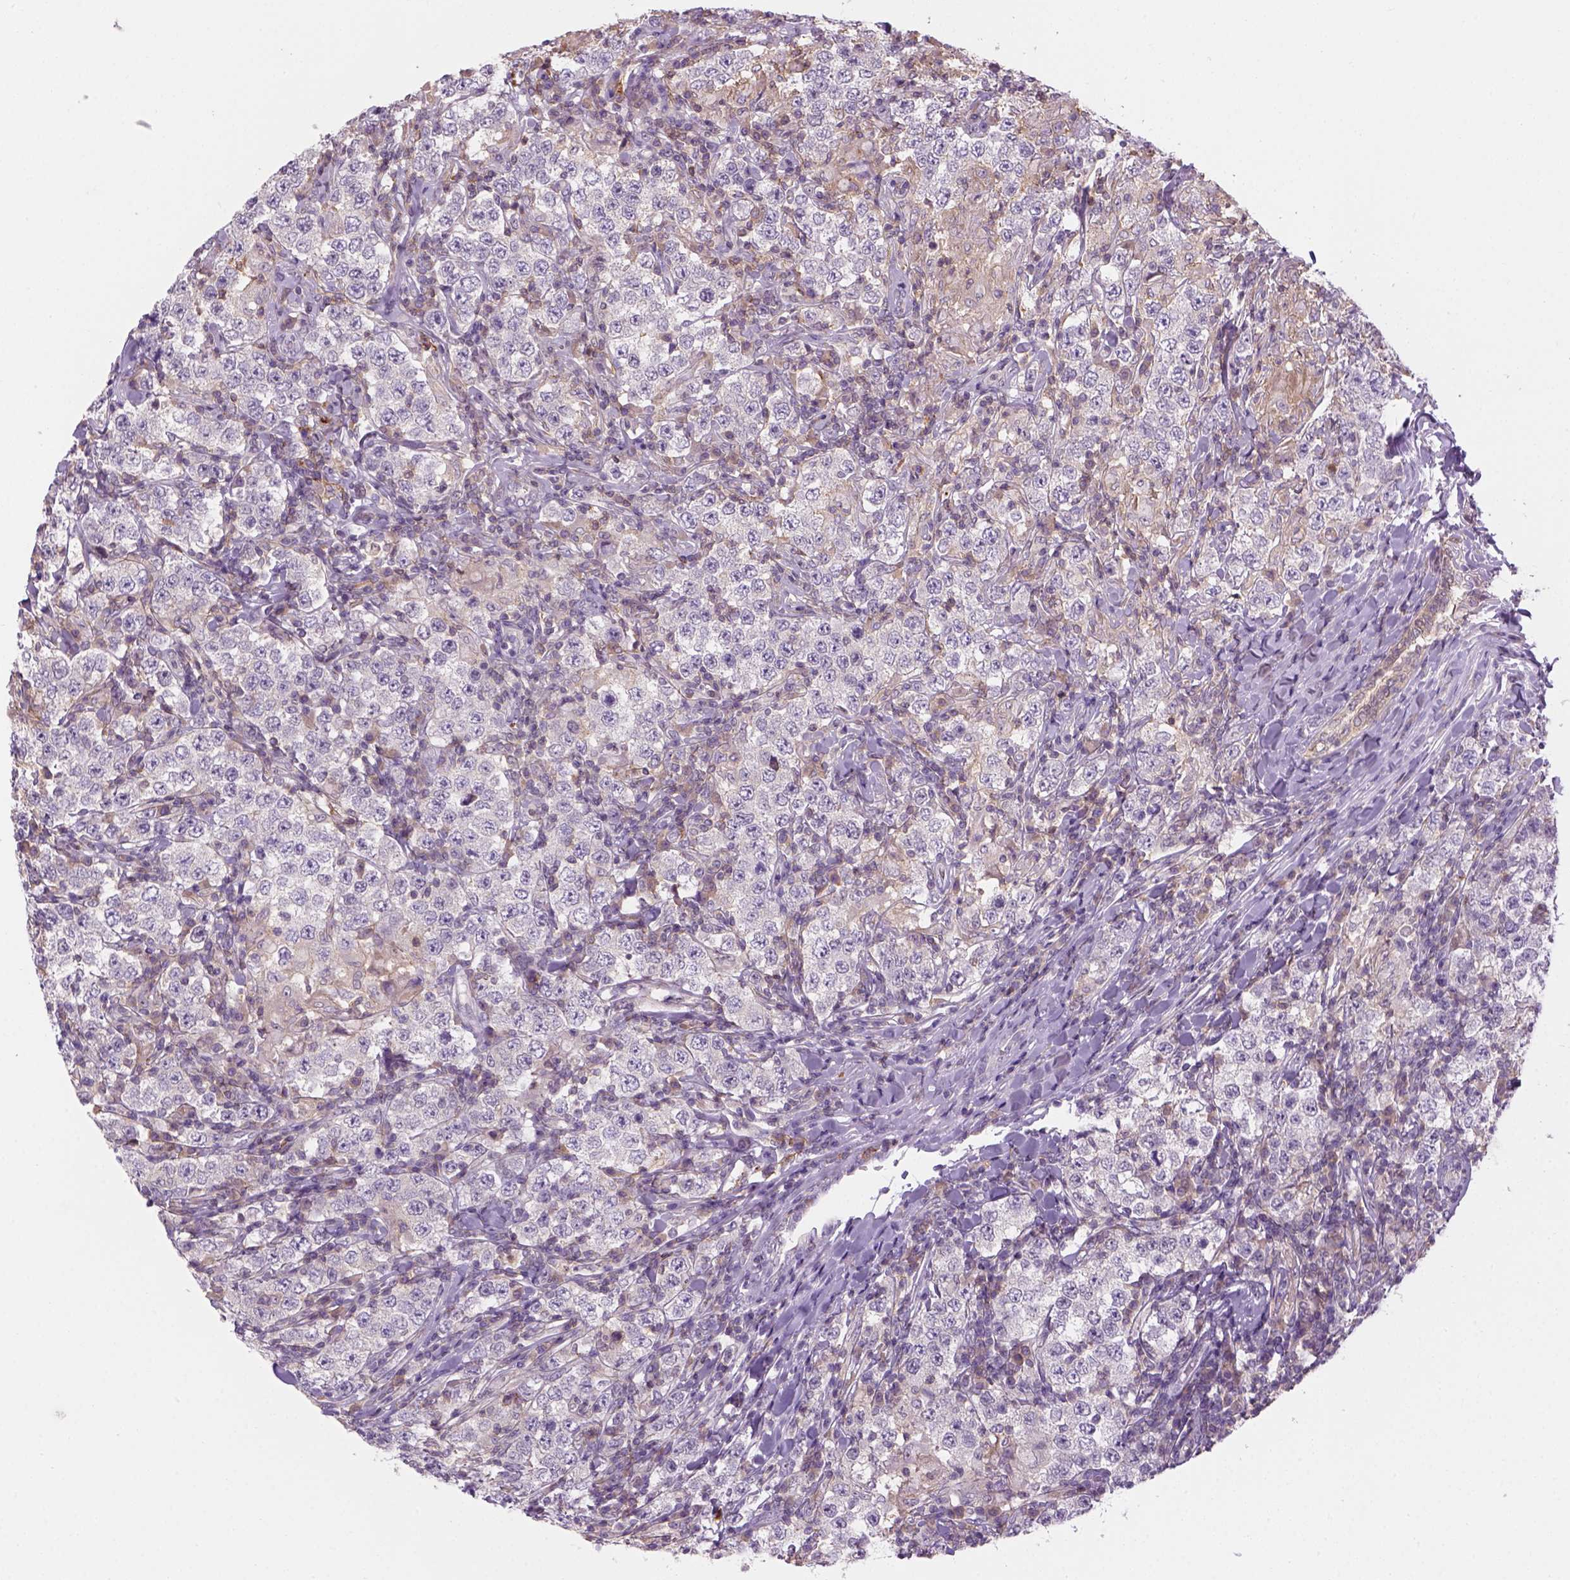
{"staining": {"intensity": "negative", "quantity": "none", "location": "none"}, "tissue": "testis cancer", "cell_type": "Tumor cells", "image_type": "cancer", "snomed": [{"axis": "morphology", "description": "Seminoma, NOS"}, {"axis": "morphology", "description": "Carcinoma, Embryonal, NOS"}, {"axis": "topography", "description": "Testis"}], "caption": "Immunohistochemical staining of testis embryonal carcinoma reveals no significant positivity in tumor cells.", "gene": "GOT1", "patient": {"sex": "male", "age": 41}}